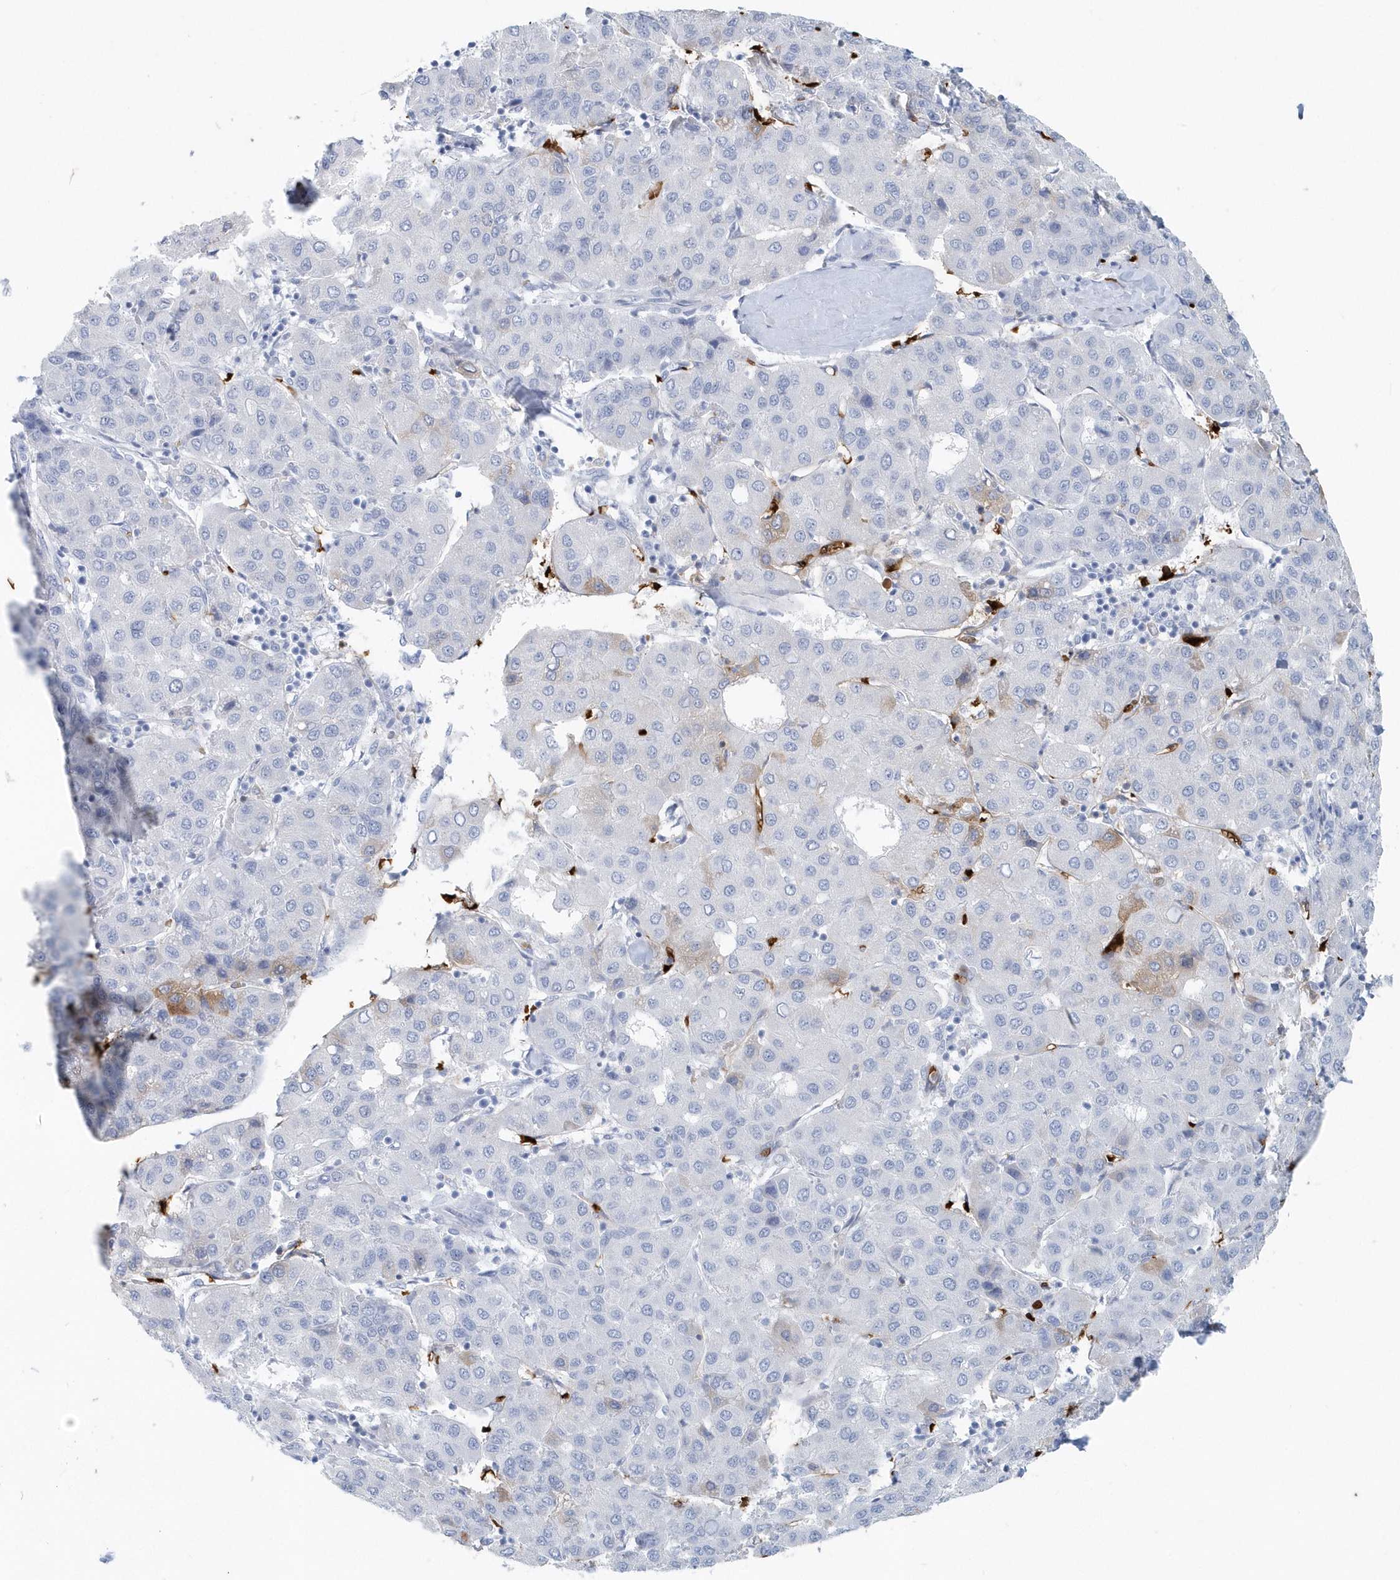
{"staining": {"intensity": "negative", "quantity": "none", "location": "none"}, "tissue": "liver cancer", "cell_type": "Tumor cells", "image_type": "cancer", "snomed": [{"axis": "morphology", "description": "Carcinoma, Hepatocellular, NOS"}, {"axis": "topography", "description": "Liver"}], "caption": "Tumor cells show no significant staining in hepatocellular carcinoma (liver). (DAB (3,3'-diaminobenzidine) immunohistochemistry (IHC) visualized using brightfield microscopy, high magnification).", "gene": "HBA2", "patient": {"sex": "male", "age": 65}}